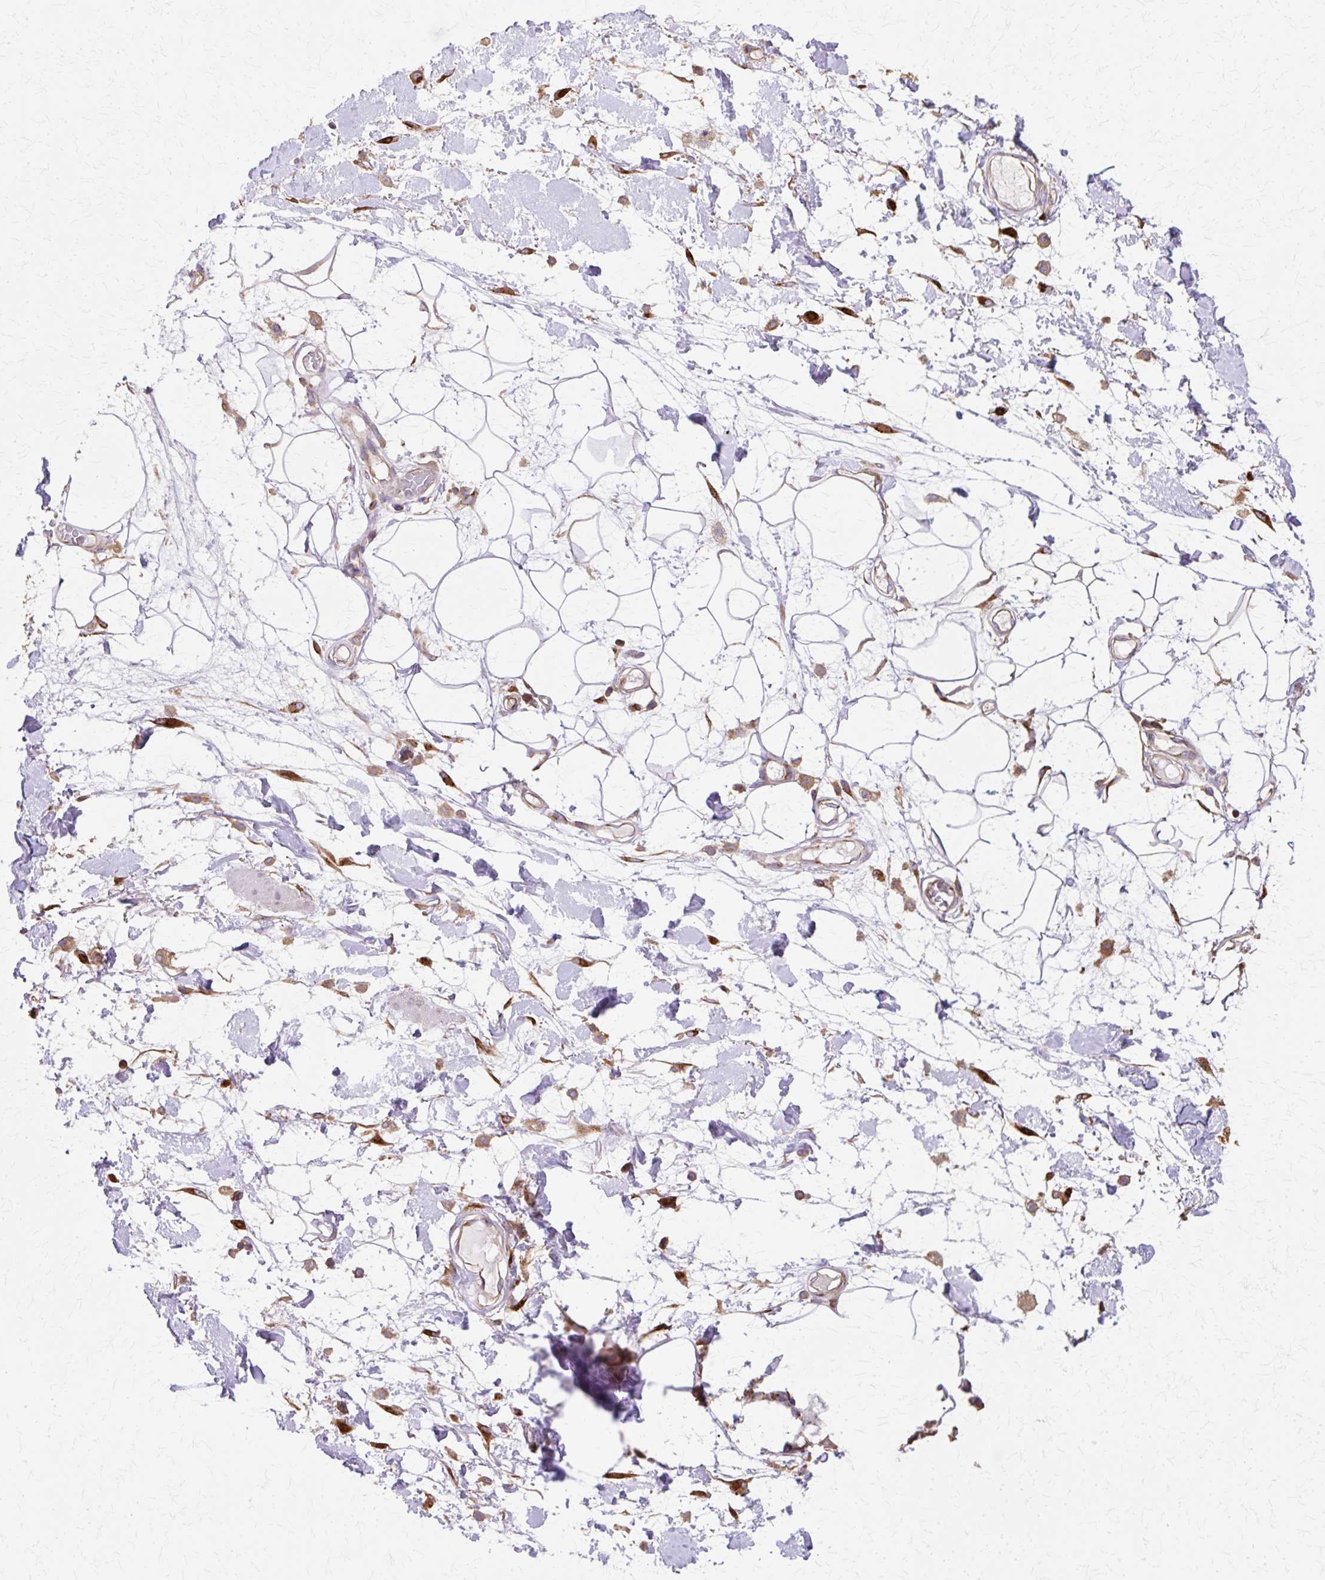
{"staining": {"intensity": "negative", "quantity": "none", "location": "none"}, "tissue": "adipose tissue", "cell_type": "Adipocytes", "image_type": "normal", "snomed": [{"axis": "morphology", "description": "Normal tissue, NOS"}, {"axis": "topography", "description": "Vulva"}, {"axis": "topography", "description": "Peripheral nerve tissue"}], "caption": "Immunohistochemistry histopathology image of normal adipose tissue stained for a protein (brown), which displays no expression in adipocytes.", "gene": "COPB1", "patient": {"sex": "female", "age": 68}}